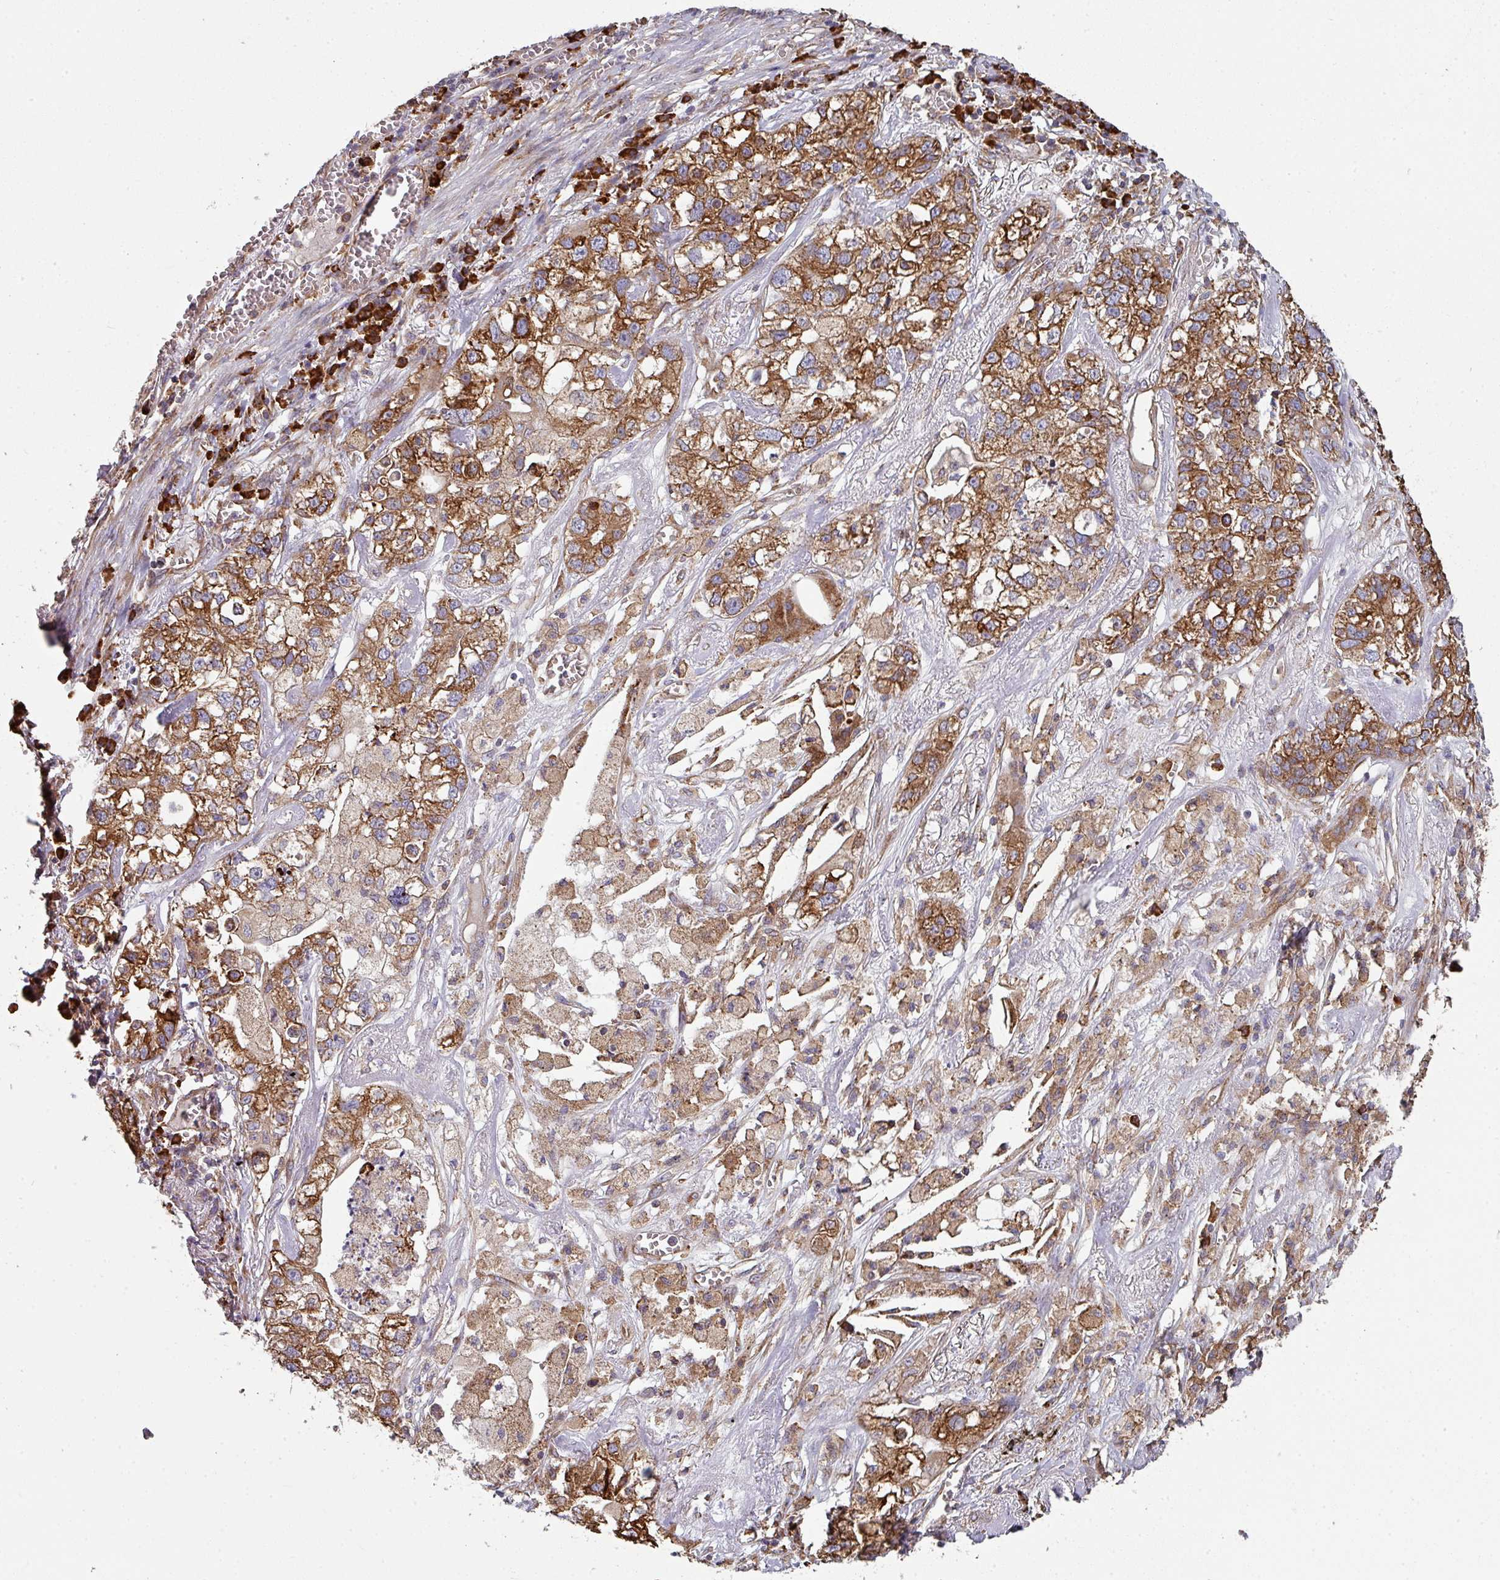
{"staining": {"intensity": "strong", "quantity": ">75%", "location": "cytoplasmic/membranous"}, "tissue": "lung cancer", "cell_type": "Tumor cells", "image_type": "cancer", "snomed": [{"axis": "morphology", "description": "Adenocarcinoma, NOS"}, {"axis": "topography", "description": "Lung"}], "caption": "Human lung cancer stained with a brown dye exhibits strong cytoplasmic/membranous positive positivity in approximately >75% of tumor cells.", "gene": "FAT4", "patient": {"sex": "male", "age": 49}}